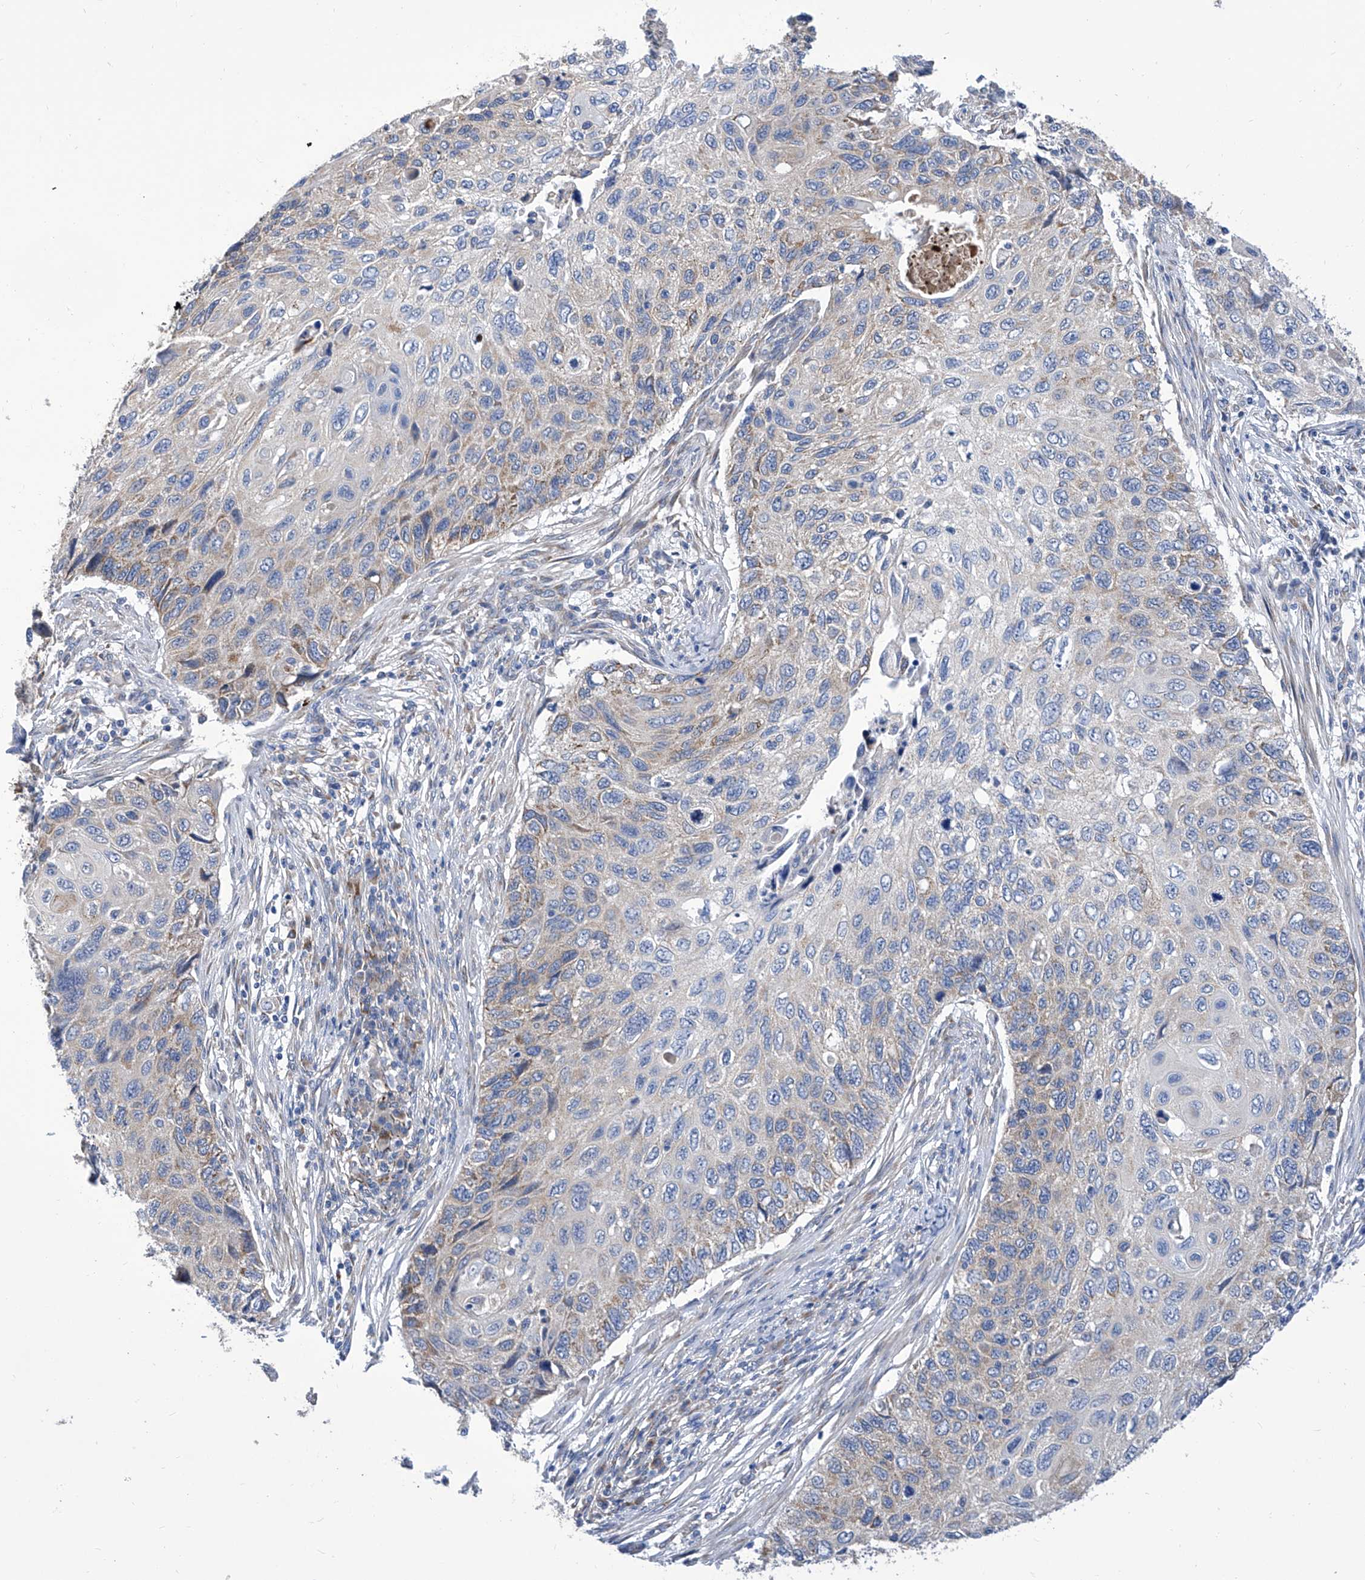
{"staining": {"intensity": "negative", "quantity": "none", "location": "none"}, "tissue": "cervical cancer", "cell_type": "Tumor cells", "image_type": "cancer", "snomed": [{"axis": "morphology", "description": "Squamous cell carcinoma, NOS"}, {"axis": "topography", "description": "Cervix"}], "caption": "The micrograph displays no staining of tumor cells in squamous cell carcinoma (cervical).", "gene": "TJAP1", "patient": {"sex": "female", "age": 70}}